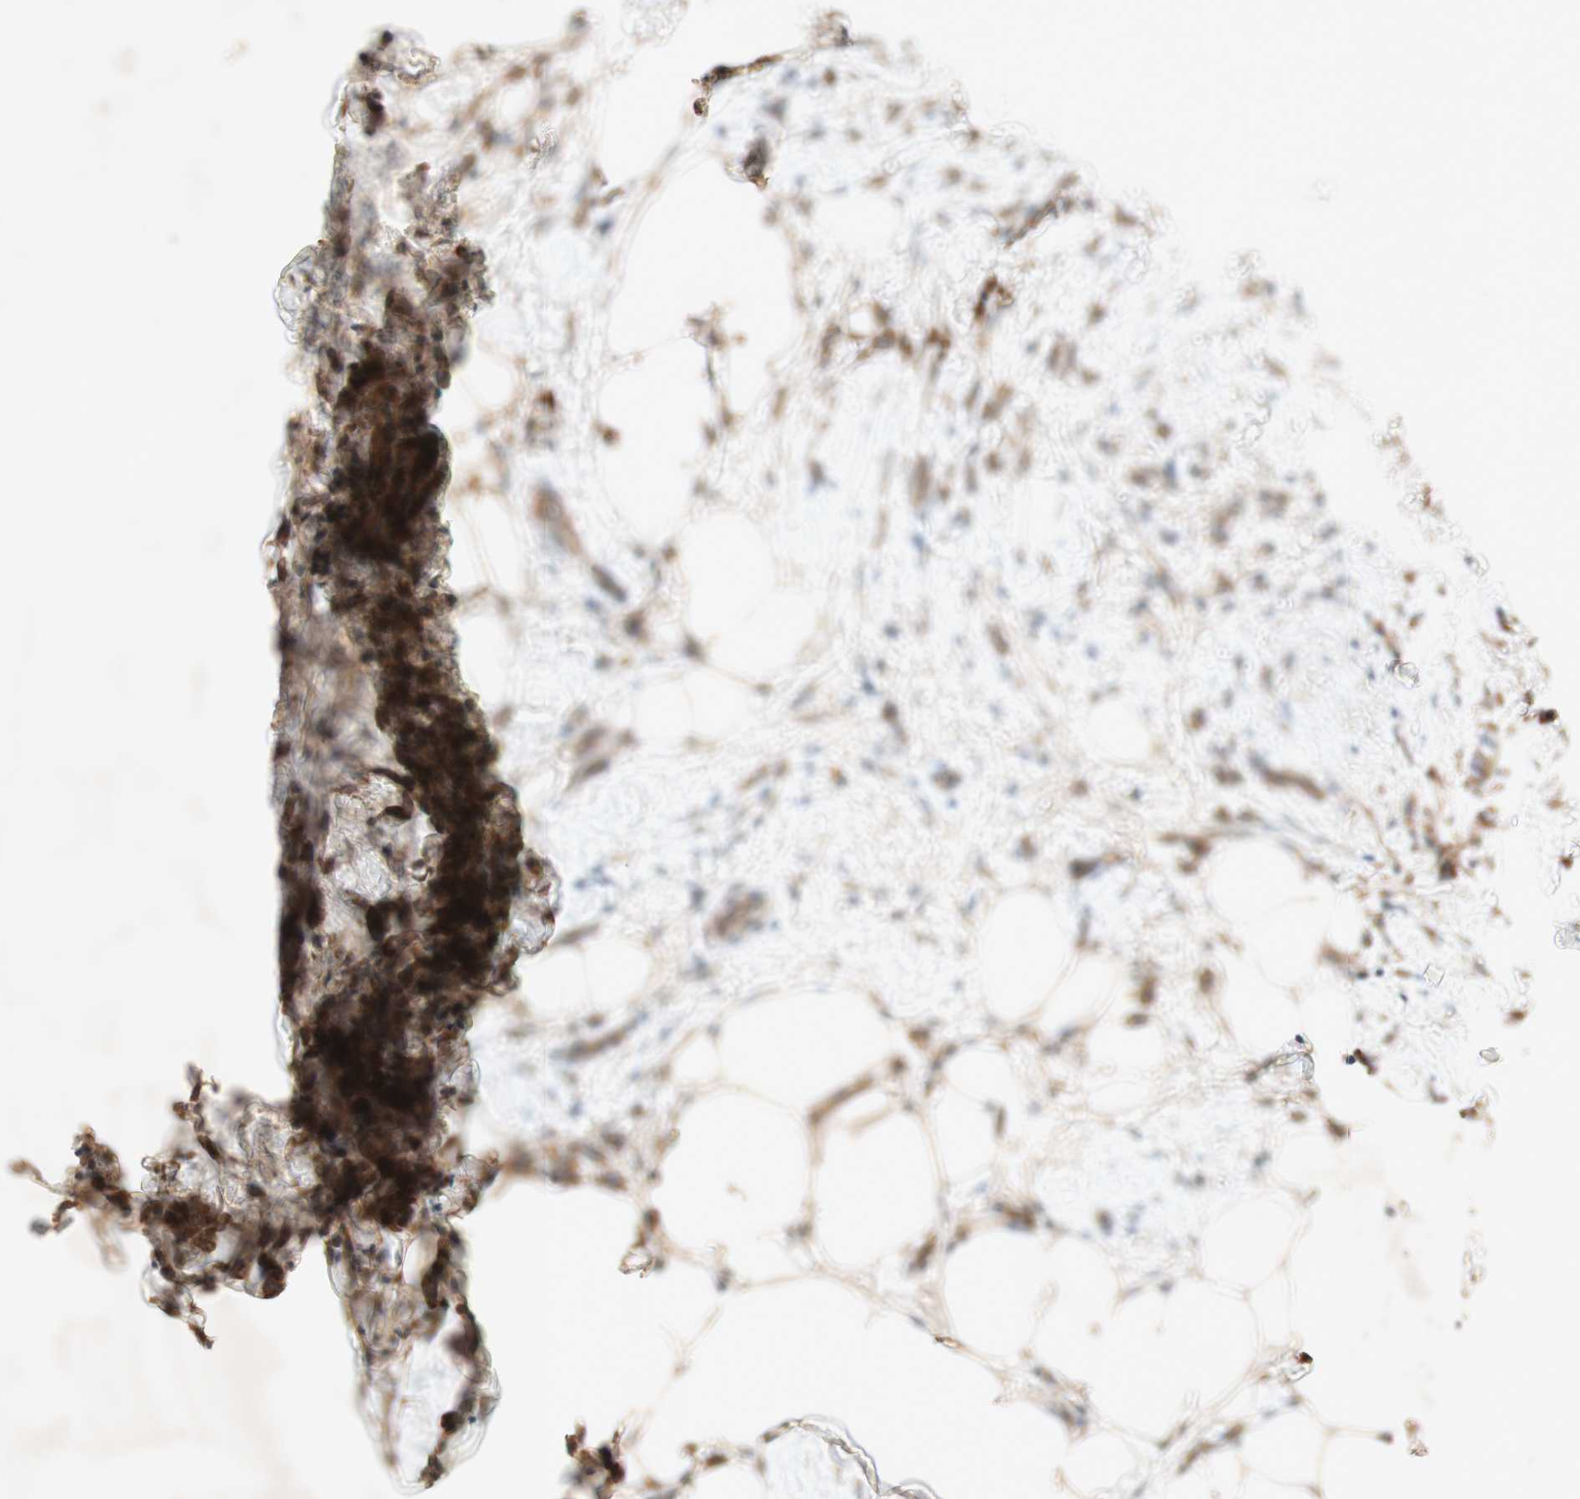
{"staining": {"intensity": "moderate", "quantity": ">75%", "location": "cytoplasmic/membranous"}, "tissue": "breast cancer", "cell_type": "Tumor cells", "image_type": "cancer", "snomed": [{"axis": "morphology", "description": "Lobular carcinoma, in situ"}, {"axis": "morphology", "description": "Lobular carcinoma"}, {"axis": "topography", "description": "Breast"}], "caption": "Protein positivity by IHC demonstrates moderate cytoplasmic/membranous positivity in about >75% of tumor cells in lobular carcinoma in situ (breast).", "gene": "SOCS2", "patient": {"sex": "female", "age": 41}}